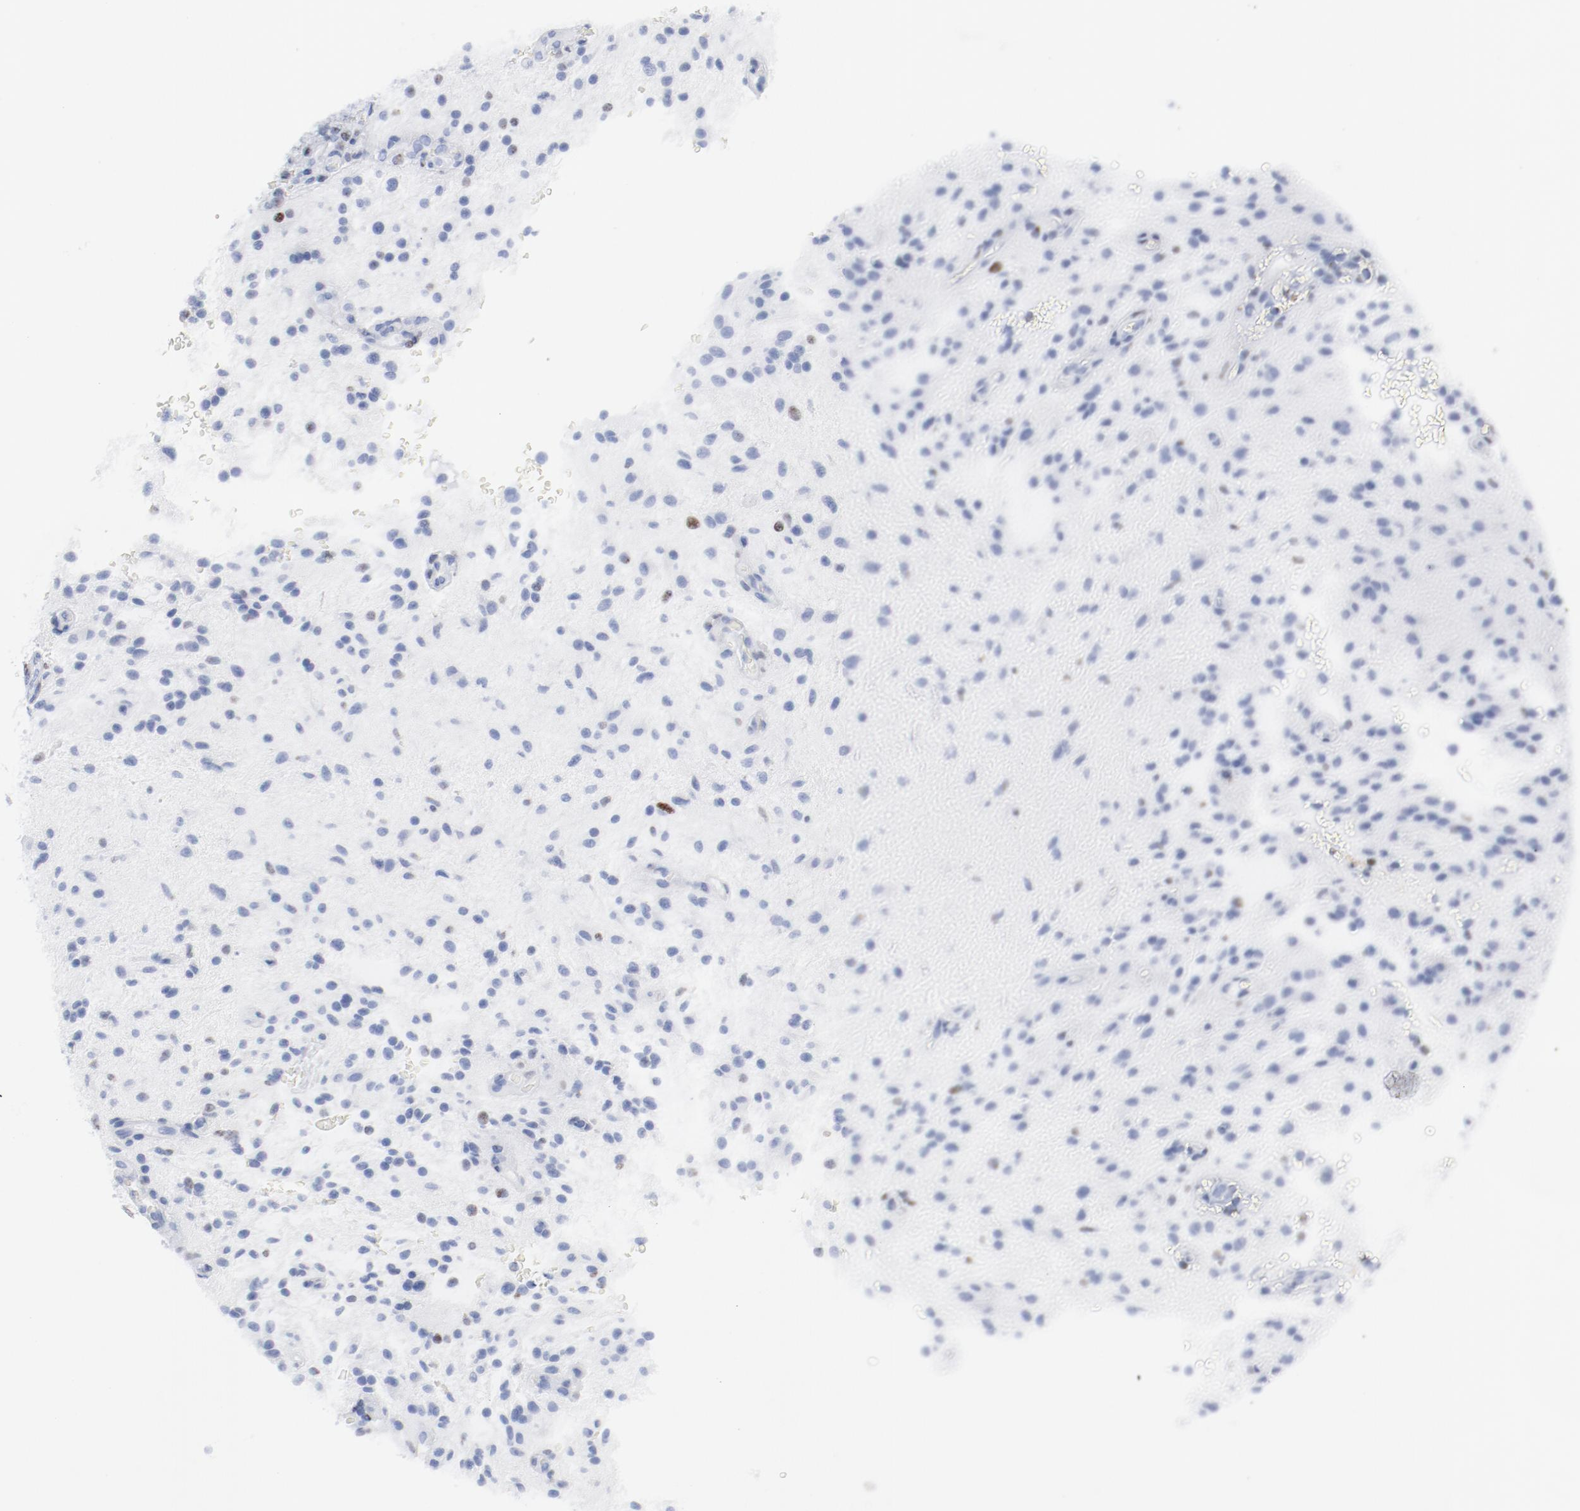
{"staining": {"intensity": "moderate", "quantity": "<25%", "location": "nuclear"}, "tissue": "glioma", "cell_type": "Tumor cells", "image_type": "cancer", "snomed": [{"axis": "morphology", "description": "Glioma, malignant, NOS"}, {"axis": "topography", "description": "Cerebellum"}], "caption": "This photomicrograph shows malignant glioma stained with immunohistochemistry to label a protein in brown. The nuclear of tumor cells show moderate positivity for the protein. Nuclei are counter-stained blue.", "gene": "SMARCC2", "patient": {"sex": "female", "age": 10}}